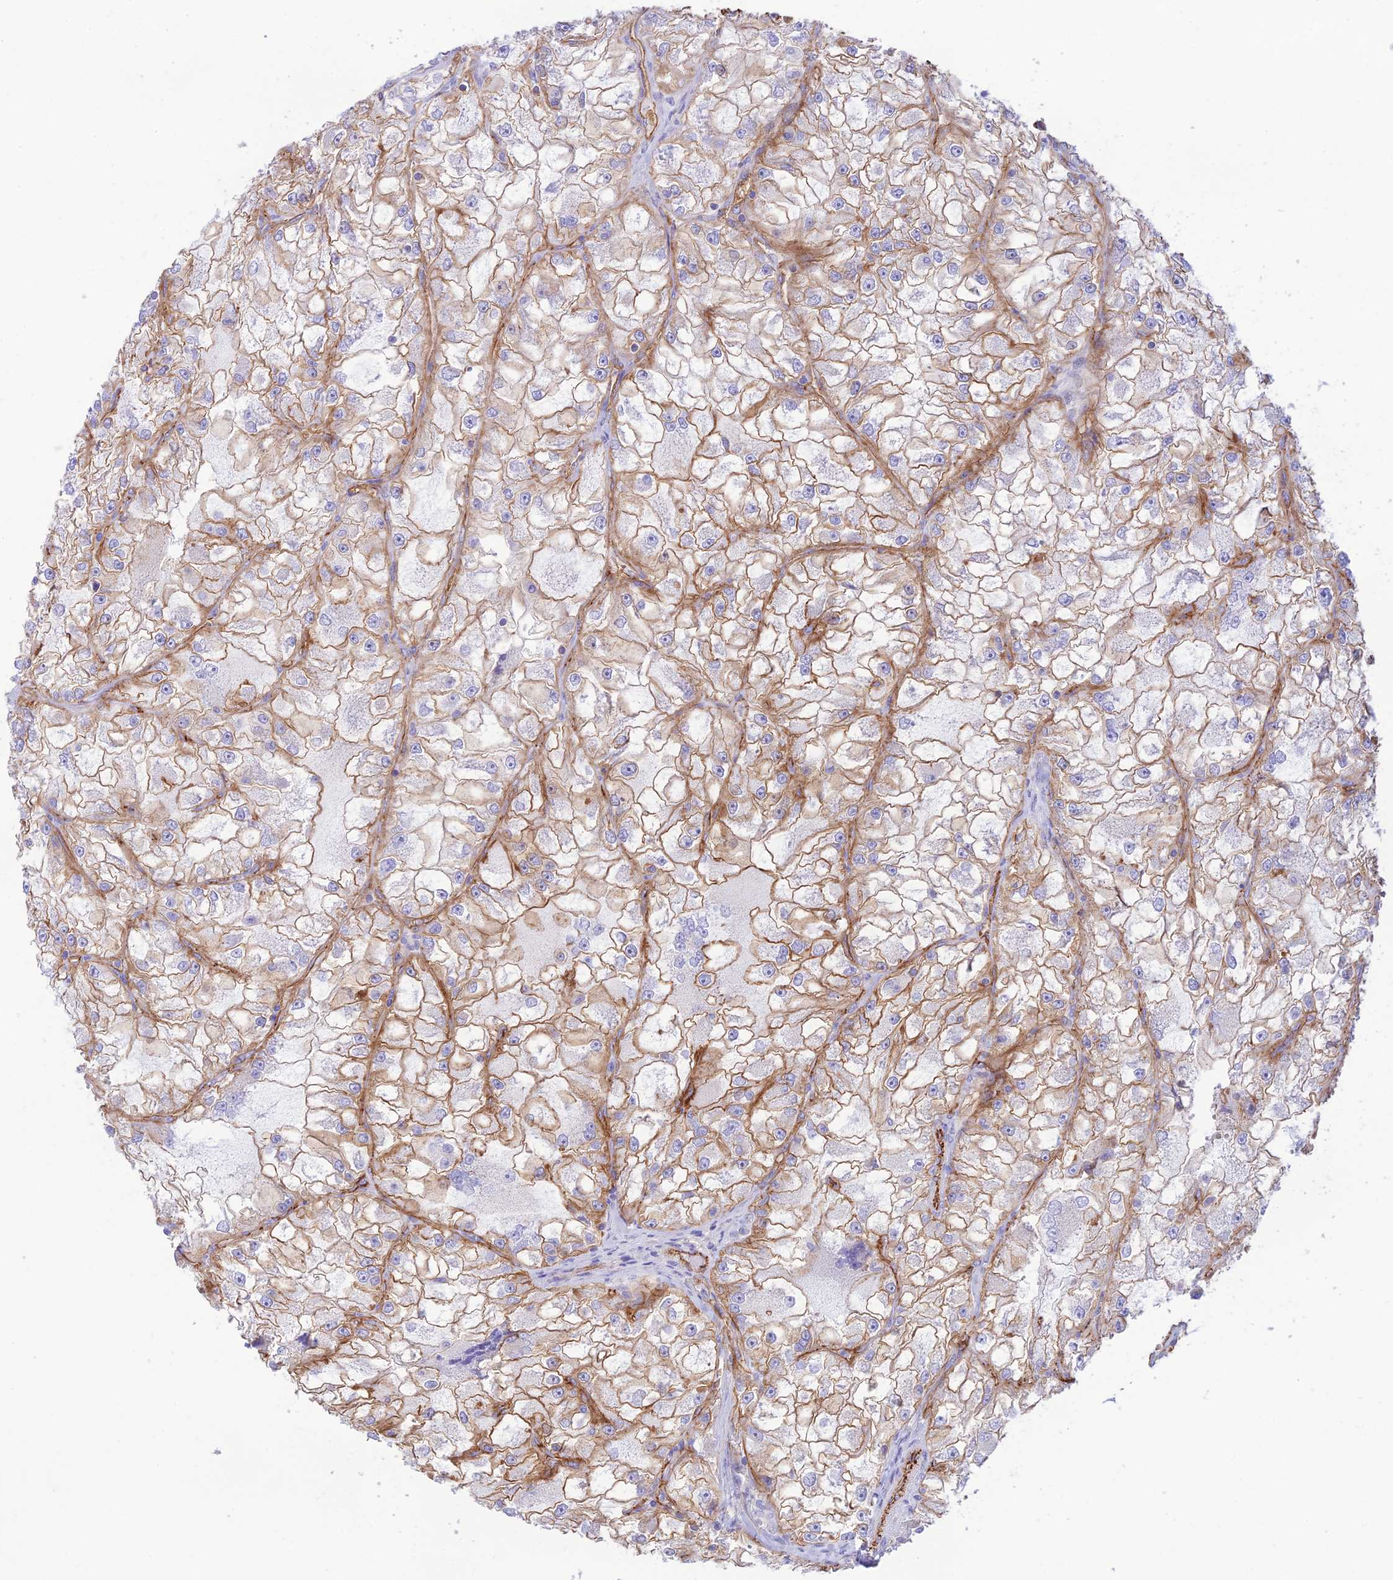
{"staining": {"intensity": "moderate", "quantity": "25%-75%", "location": "cytoplasmic/membranous"}, "tissue": "renal cancer", "cell_type": "Tumor cells", "image_type": "cancer", "snomed": [{"axis": "morphology", "description": "Adenocarcinoma, NOS"}, {"axis": "topography", "description": "Kidney"}], "caption": "A medium amount of moderate cytoplasmic/membranous staining is present in approximately 25%-75% of tumor cells in renal cancer (adenocarcinoma) tissue. The protein of interest is shown in brown color, while the nuclei are stained blue.", "gene": "YPEL5", "patient": {"sex": "female", "age": 72}}